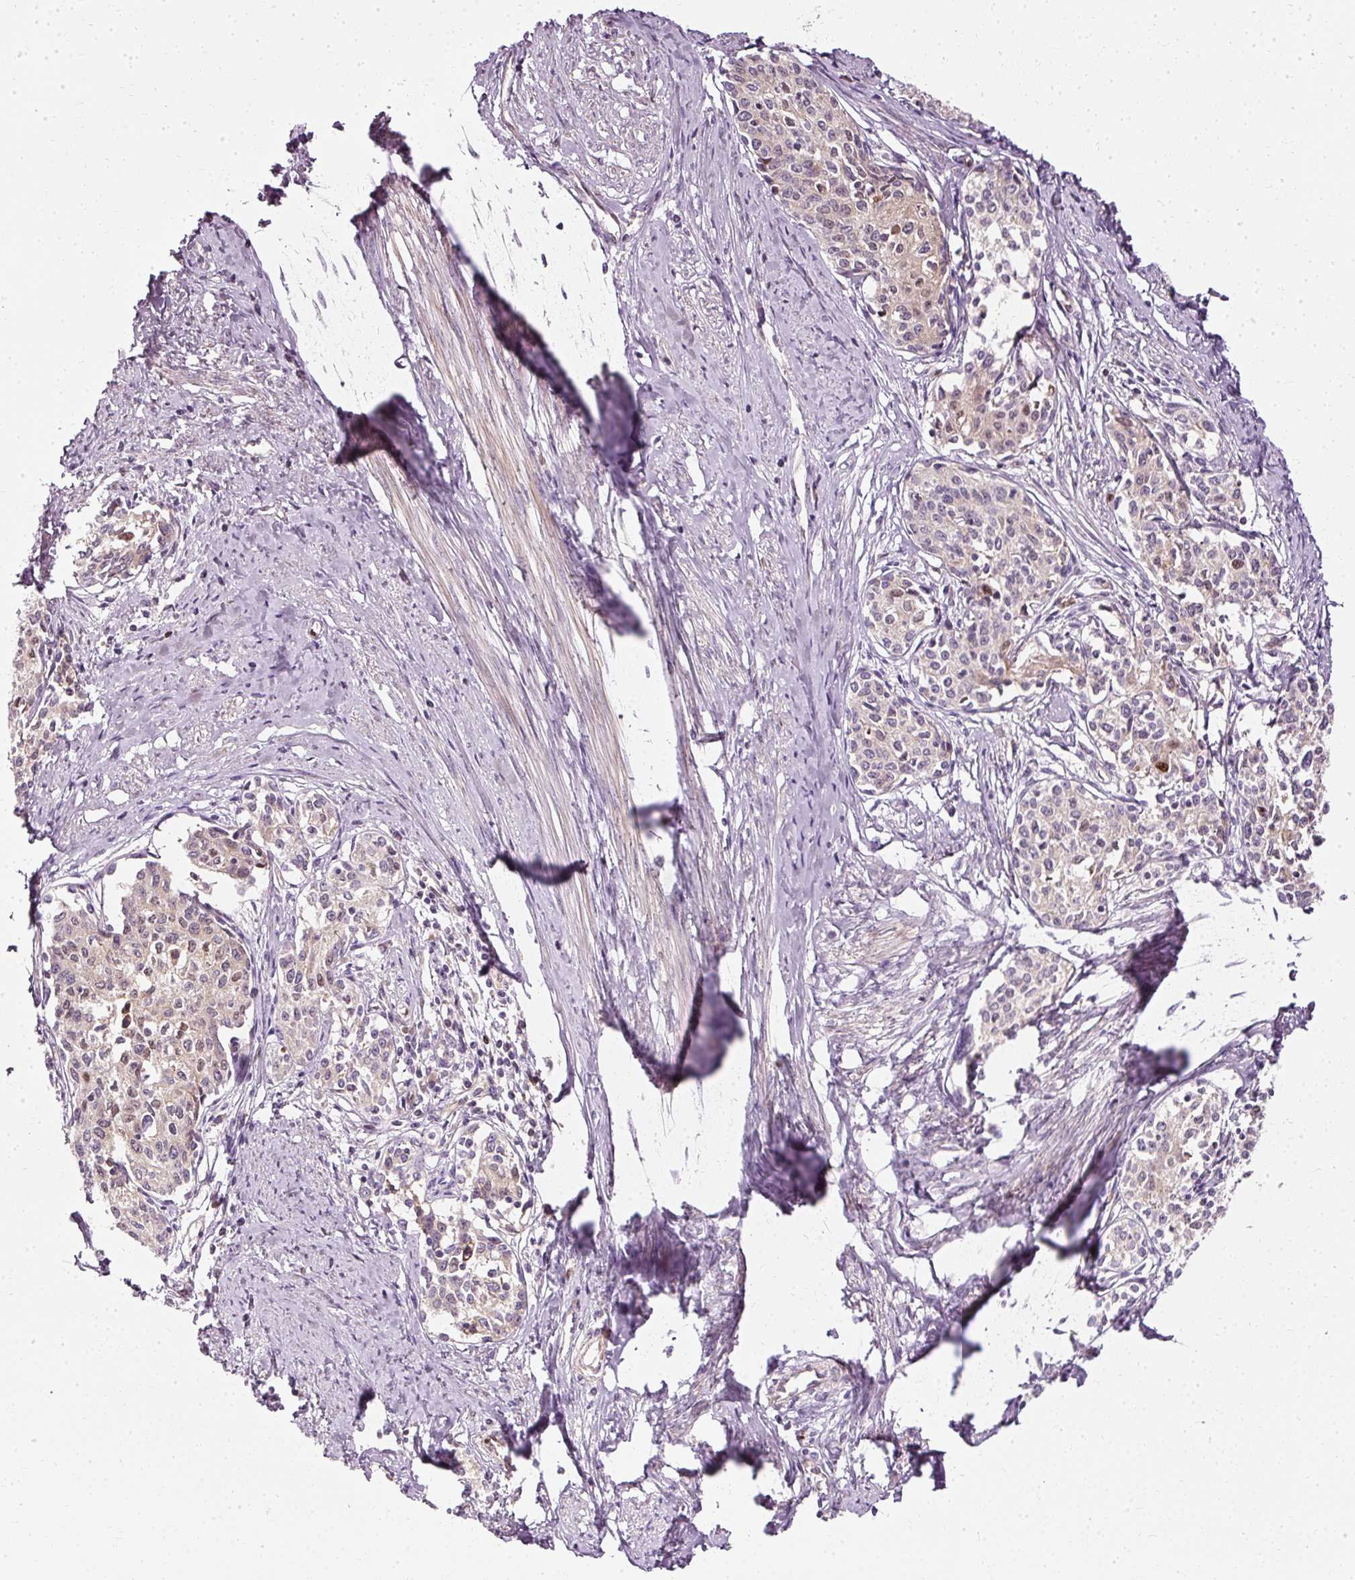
{"staining": {"intensity": "negative", "quantity": "none", "location": "none"}, "tissue": "cervical cancer", "cell_type": "Tumor cells", "image_type": "cancer", "snomed": [{"axis": "morphology", "description": "Squamous cell carcinoma, NOS"}, {"axis": "morphology", "description": "Adenocarcinoma, NOS"}, {"axis": "topography", "description": "Cervix"}], "caption": "IHC of adenocarcinoma (cervical) displays no positivity in tumor cells.", "gene": "NAPA", "patient": {"sex": "female", "age": 52}}